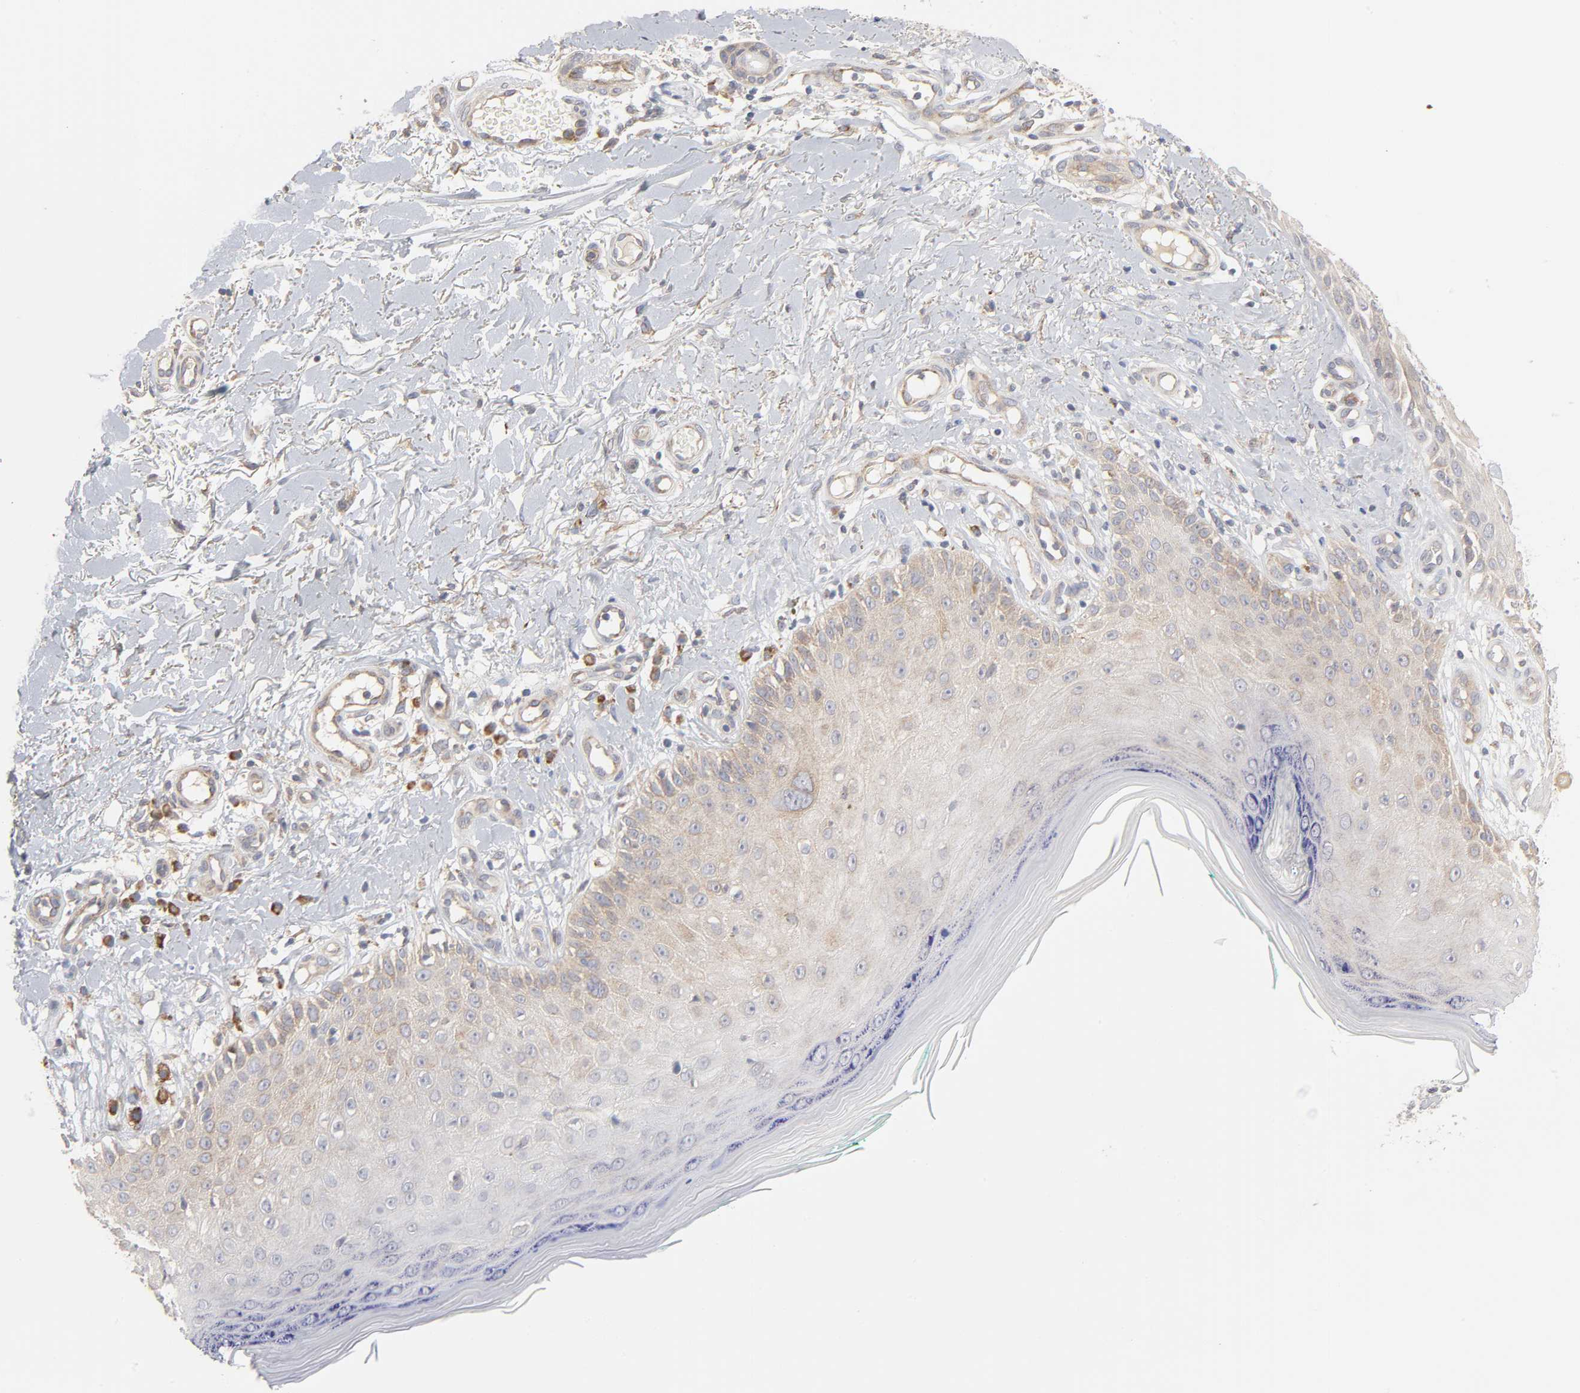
{"staining": {"intensity": "weak", "quantity": "25%-75%", "location": "cytoplasmic/membranous"}, "tissue": "skin cancer", "cell_type": "Tumor cells", "image_type": "cancer", "snomed": [{"axis": "morphology", "description": "Squamous cell carcinoma, NOS"}, {"axis": "topography", "description": "Skin"}], "caption": "Protein expression analysis of human squamous cell carcinoma (skin) reveals weak cytoplasmic/membranous staining in approximately 25%-75% of tumor cells. (IHC, brightfield microscopy, high magnification).", "gene": "IL4R", "patient": {"sex": "female", "age": 42}}